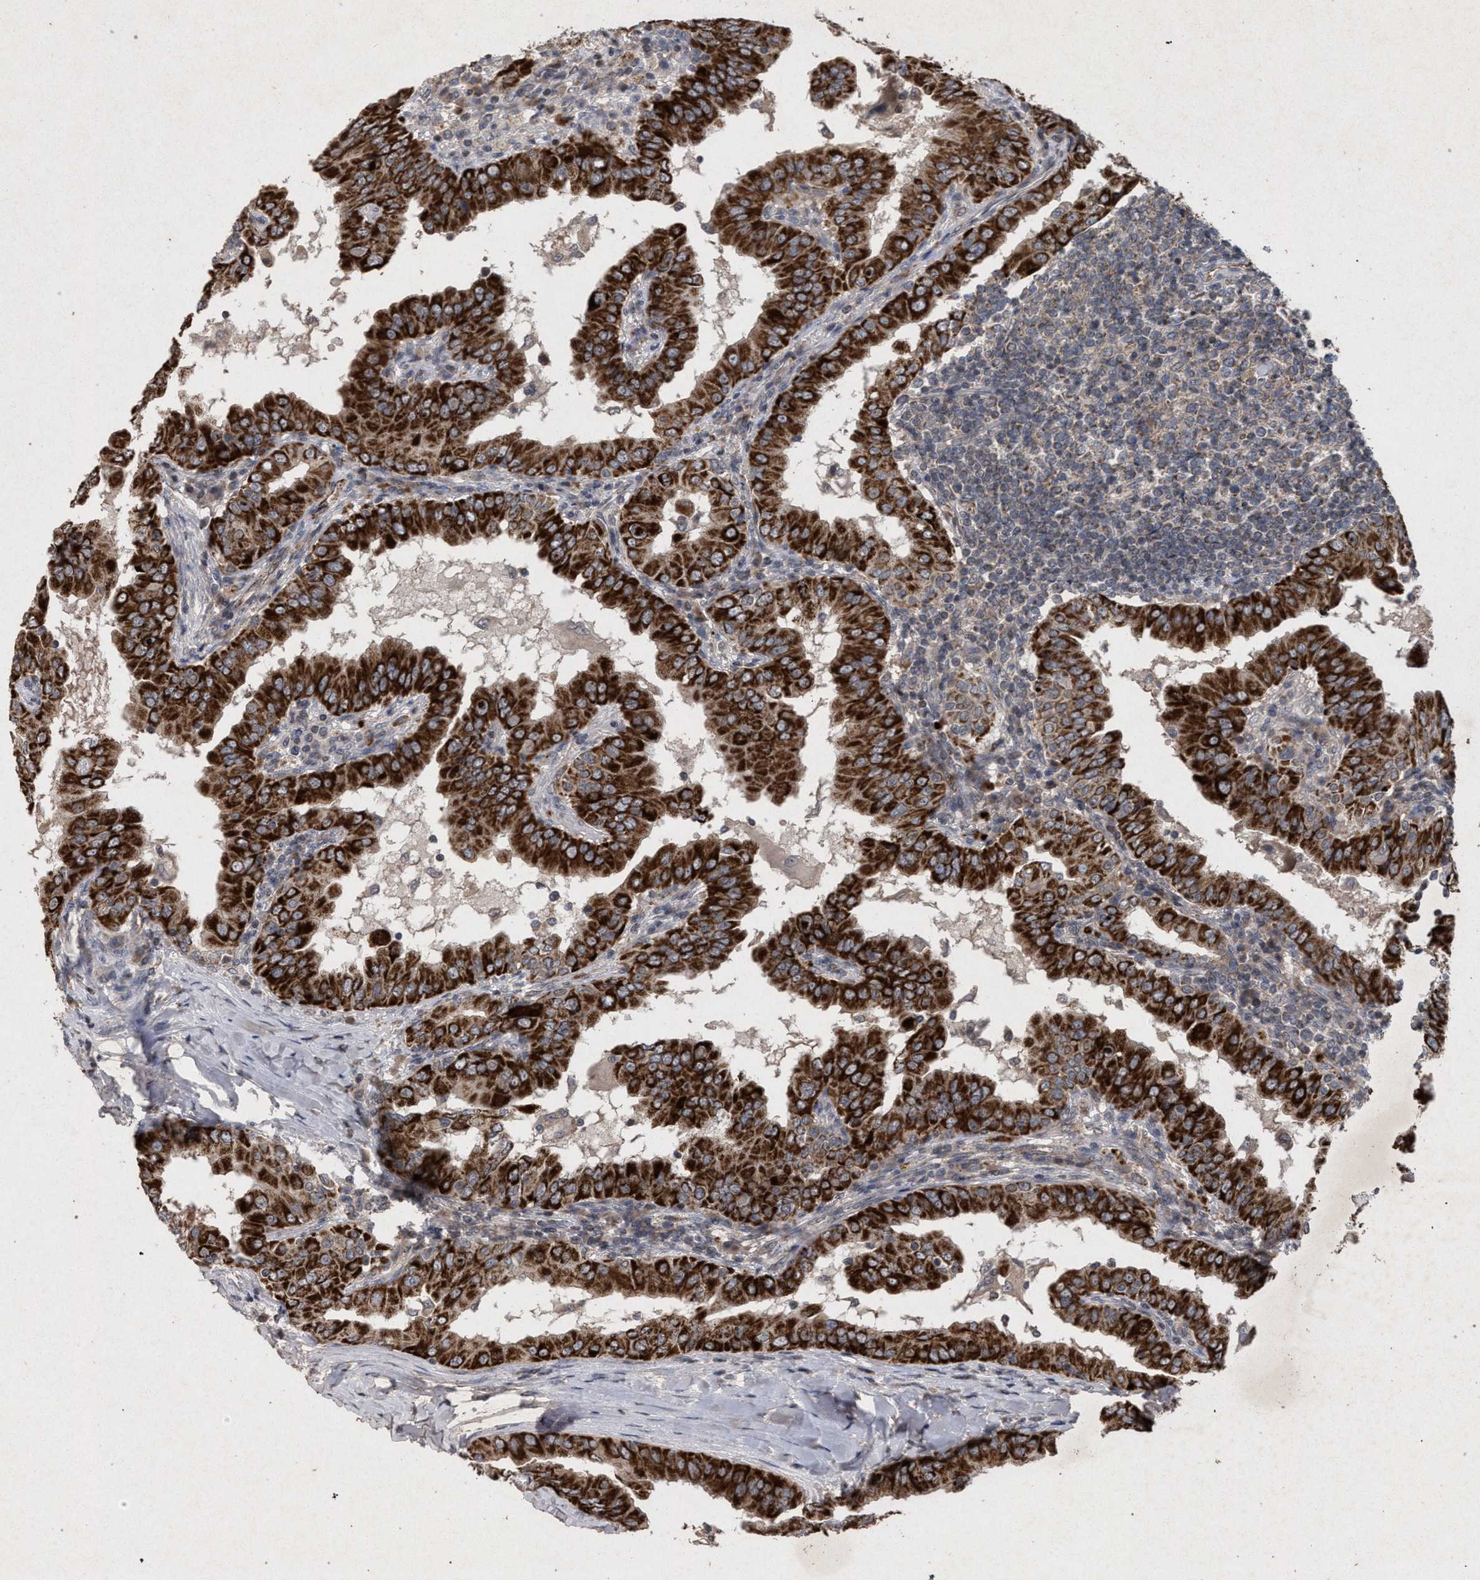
{"staining": {"intensity": "strong", "quantity": ">75%", "location": "cytoplasmic/membranous"}, "tissue": "thyroid cancer", "cell_type": "Tumor cells", "image_type": "cancer", "snomed": [{"axis": "morphology", "description": "Papillary adenocarcinoma, NOS"}, {"axis": "topography", "description": "Thyroid gland"}], "caption": "This histopathology image demonstrates thyroid cancer stained with IHC to label a protein in brown. The cytoplasmic/membranous of tumor cells show strong positivity for the protein. Nuclei are counter-stained blue.", "gene": "PKD2L1", "patient": {"sex": "male", "age": 33}}